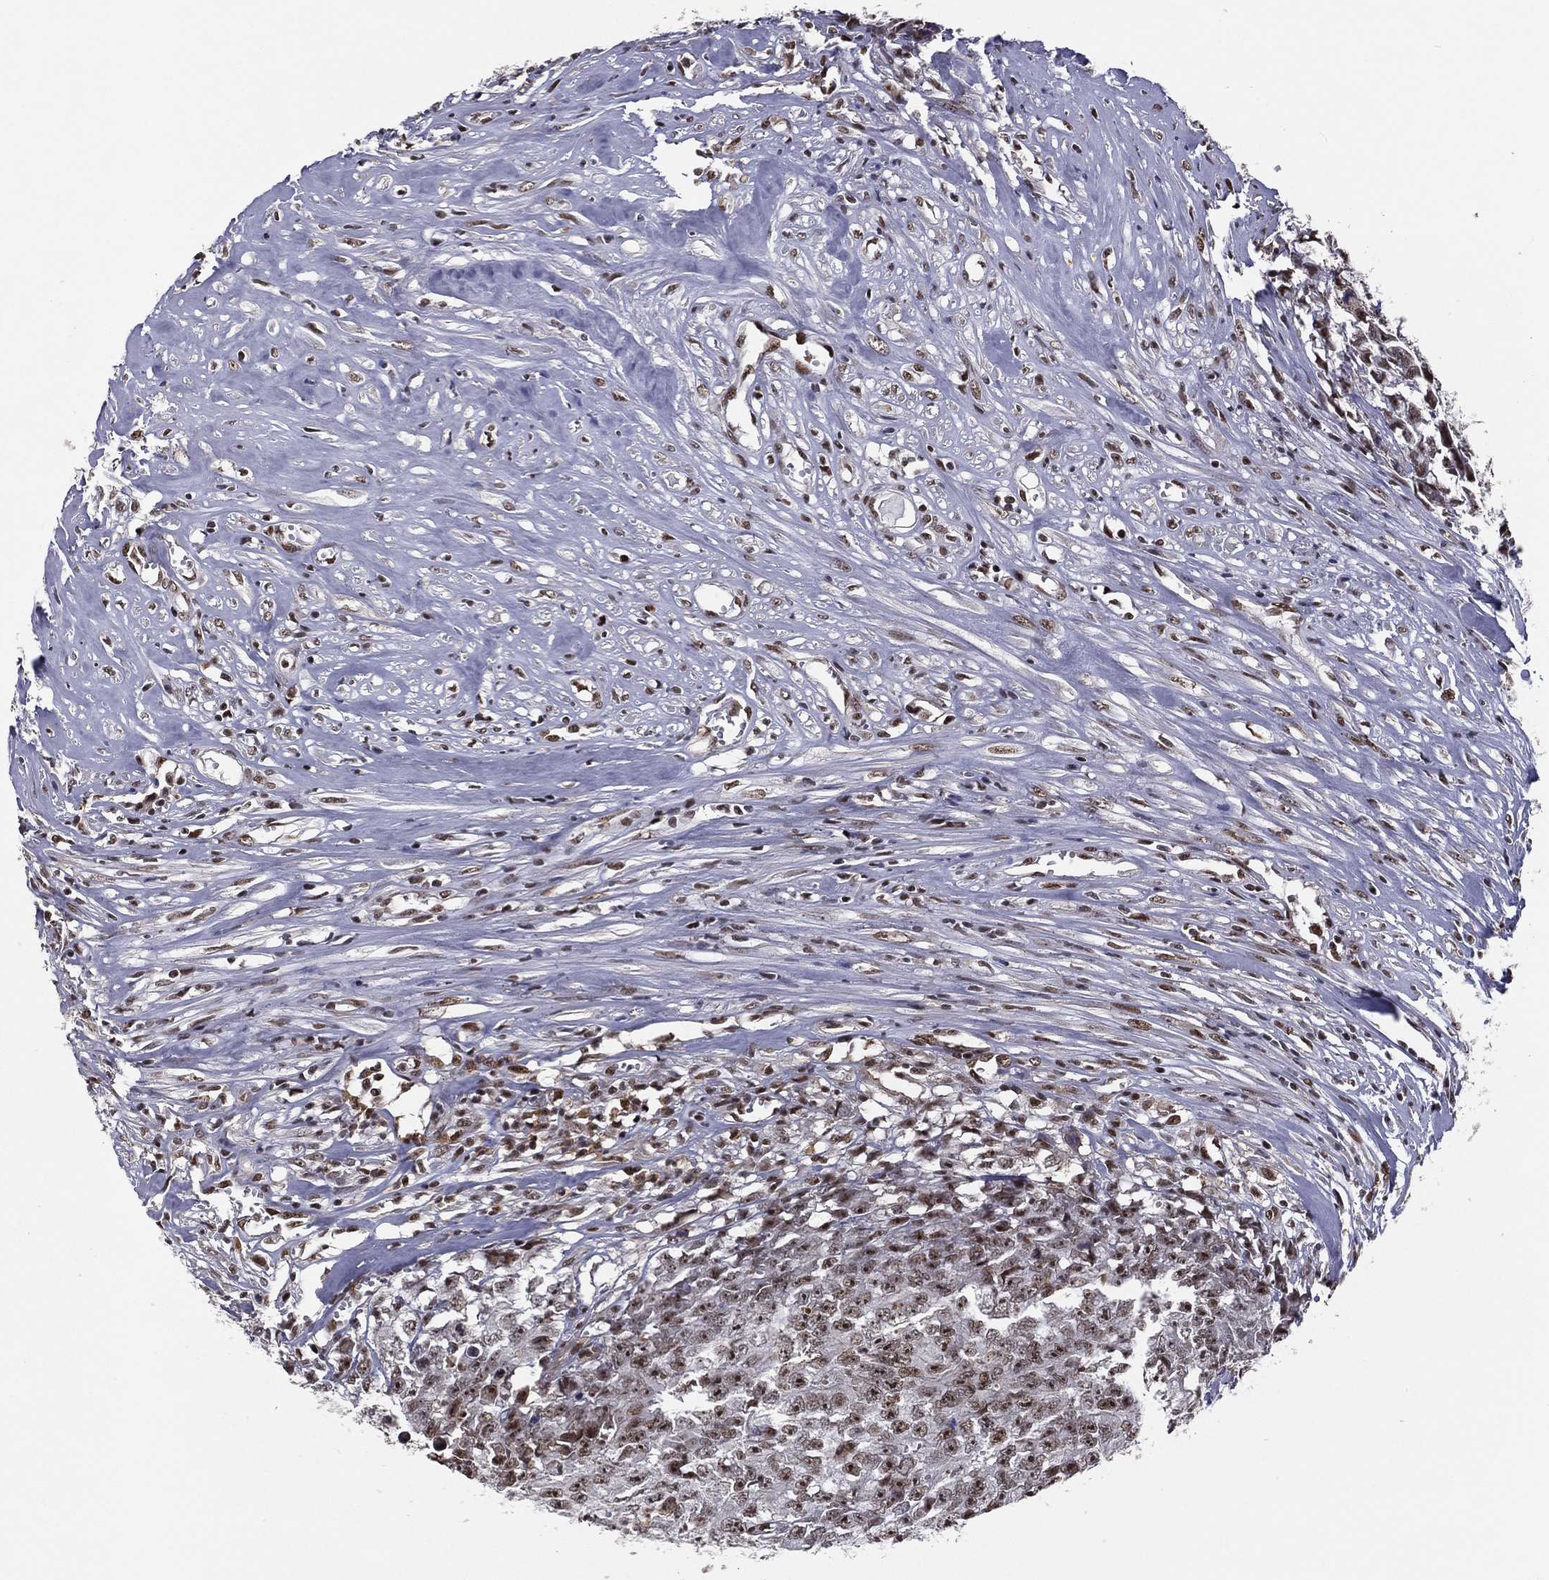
{"staining": {"intensity": "strong", "quantity": "25%-75%", "location": "nuclear"}, "tissue": "testis cancer", "cell_type": "Tumor cells", "image_type": "cancer", "snomed": [{"axis": "morphology", "description": "Carcinoma, Embryonal, NOS"}, {"axis": "morphology", "description": "Teratoma, malignant, NOS"}, {"axis": "topography", "description": "Testis"}], "caption": "There is high levels of strong nuclear positivity in tumor cells of embryonal carcinoma (testis), as demonstrated by immunohistochemical staining (brown color).", "gene": "GPALPP1", "patient": {"sex": "male", "age": 24}}